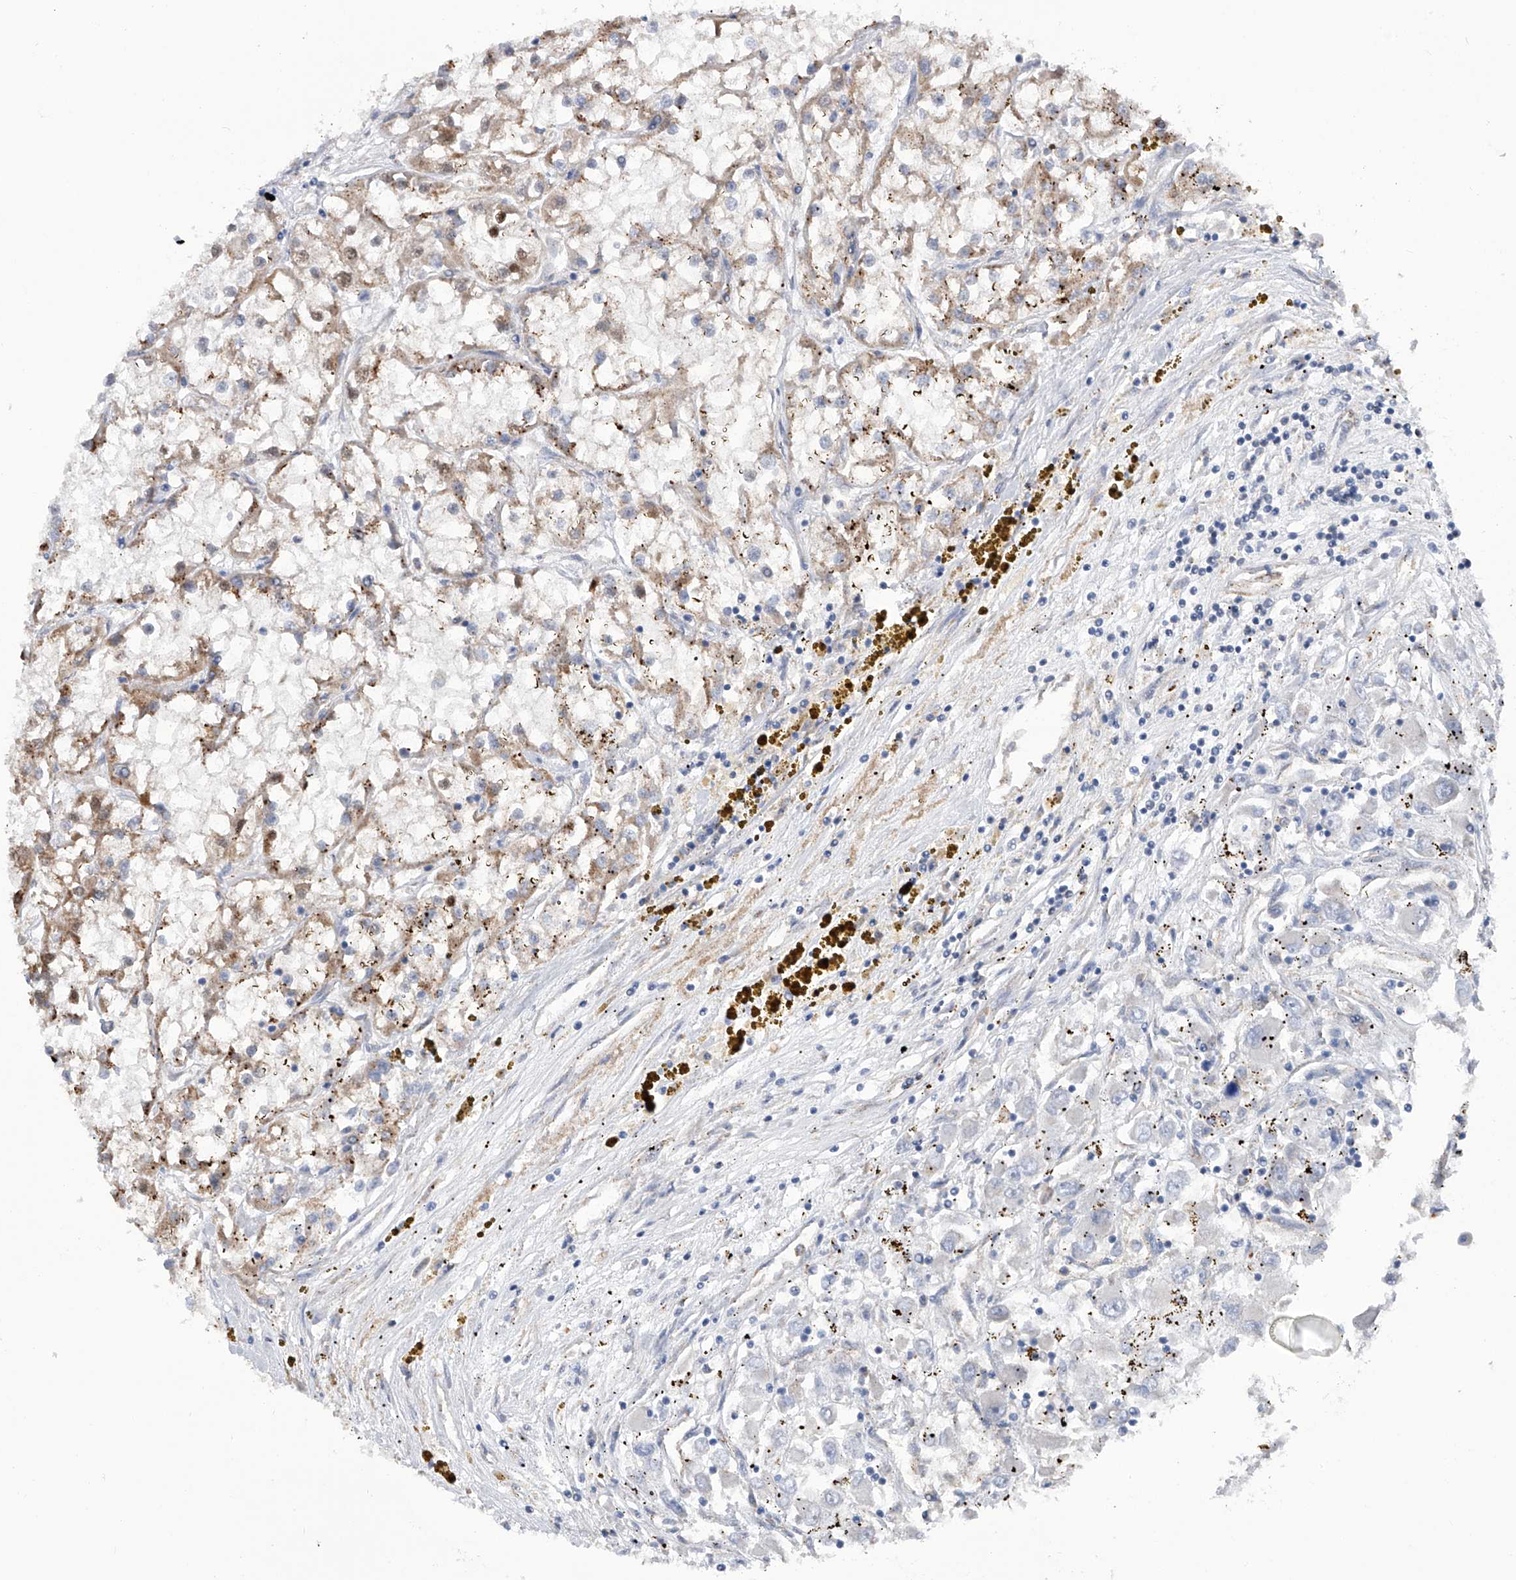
{"staining": {"intensity": "moderate", "quantity": ">75%", "location": "cytoplasmic/membranous"}, "tissue": "renal cancer", "cell_type": "Tumor cells", "image_type": "cancer", "snomed": [{"axis": "morphology", "description": "Adenocarcinoma, NOS"}, {"axis": "topography", "description": "Kidney"}], "caption": "Immunohistochemical staining of human renal cancer (adenocarcinoma) exhibits medium levels of moderate cytoplasmic/membranous staining in approximately >75% of tumor cells.", "gene": "MLYCD", "patient": {"sex": "female", "age": 52}}